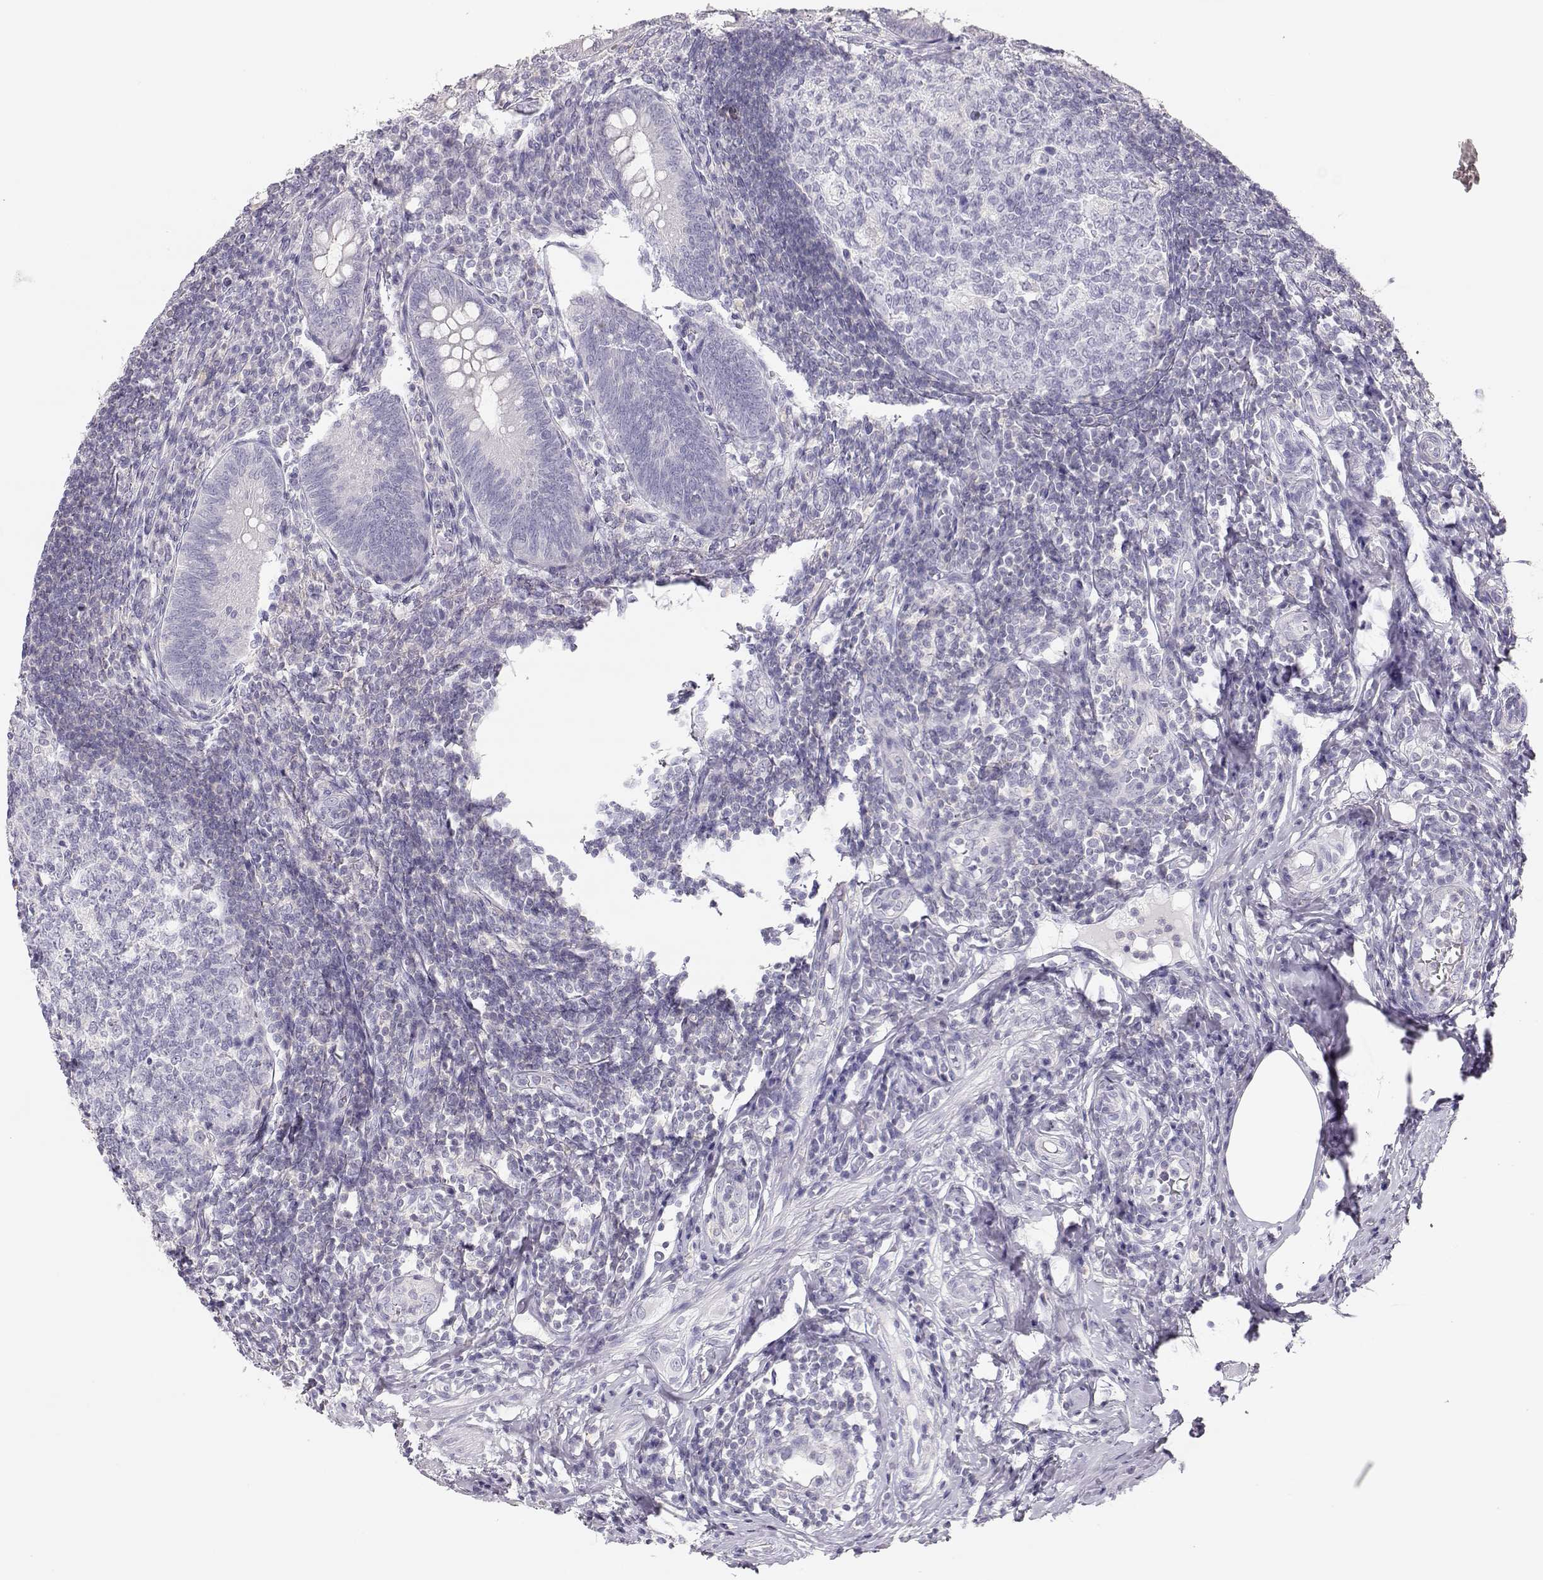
{"staining": {"intensity": "negative", "quantity": "none", "location": "none"}, "tissue": "appendix", "cell_type": "Glandular cells", "image_type": "normal", "snomed": [{"axis": "morphology", "description": "Normal tissue, NOS"}, {"axis": "morphology", "description": "Inflammation, NOS"}, {"axis": "topography", "description": "Appendix"}], "caption": "Protein analysis of unremarkable appendix shows no significant expression in glandular cells.", "gene": "LEPR", "patient": {"sex": "male", "age": 16}}